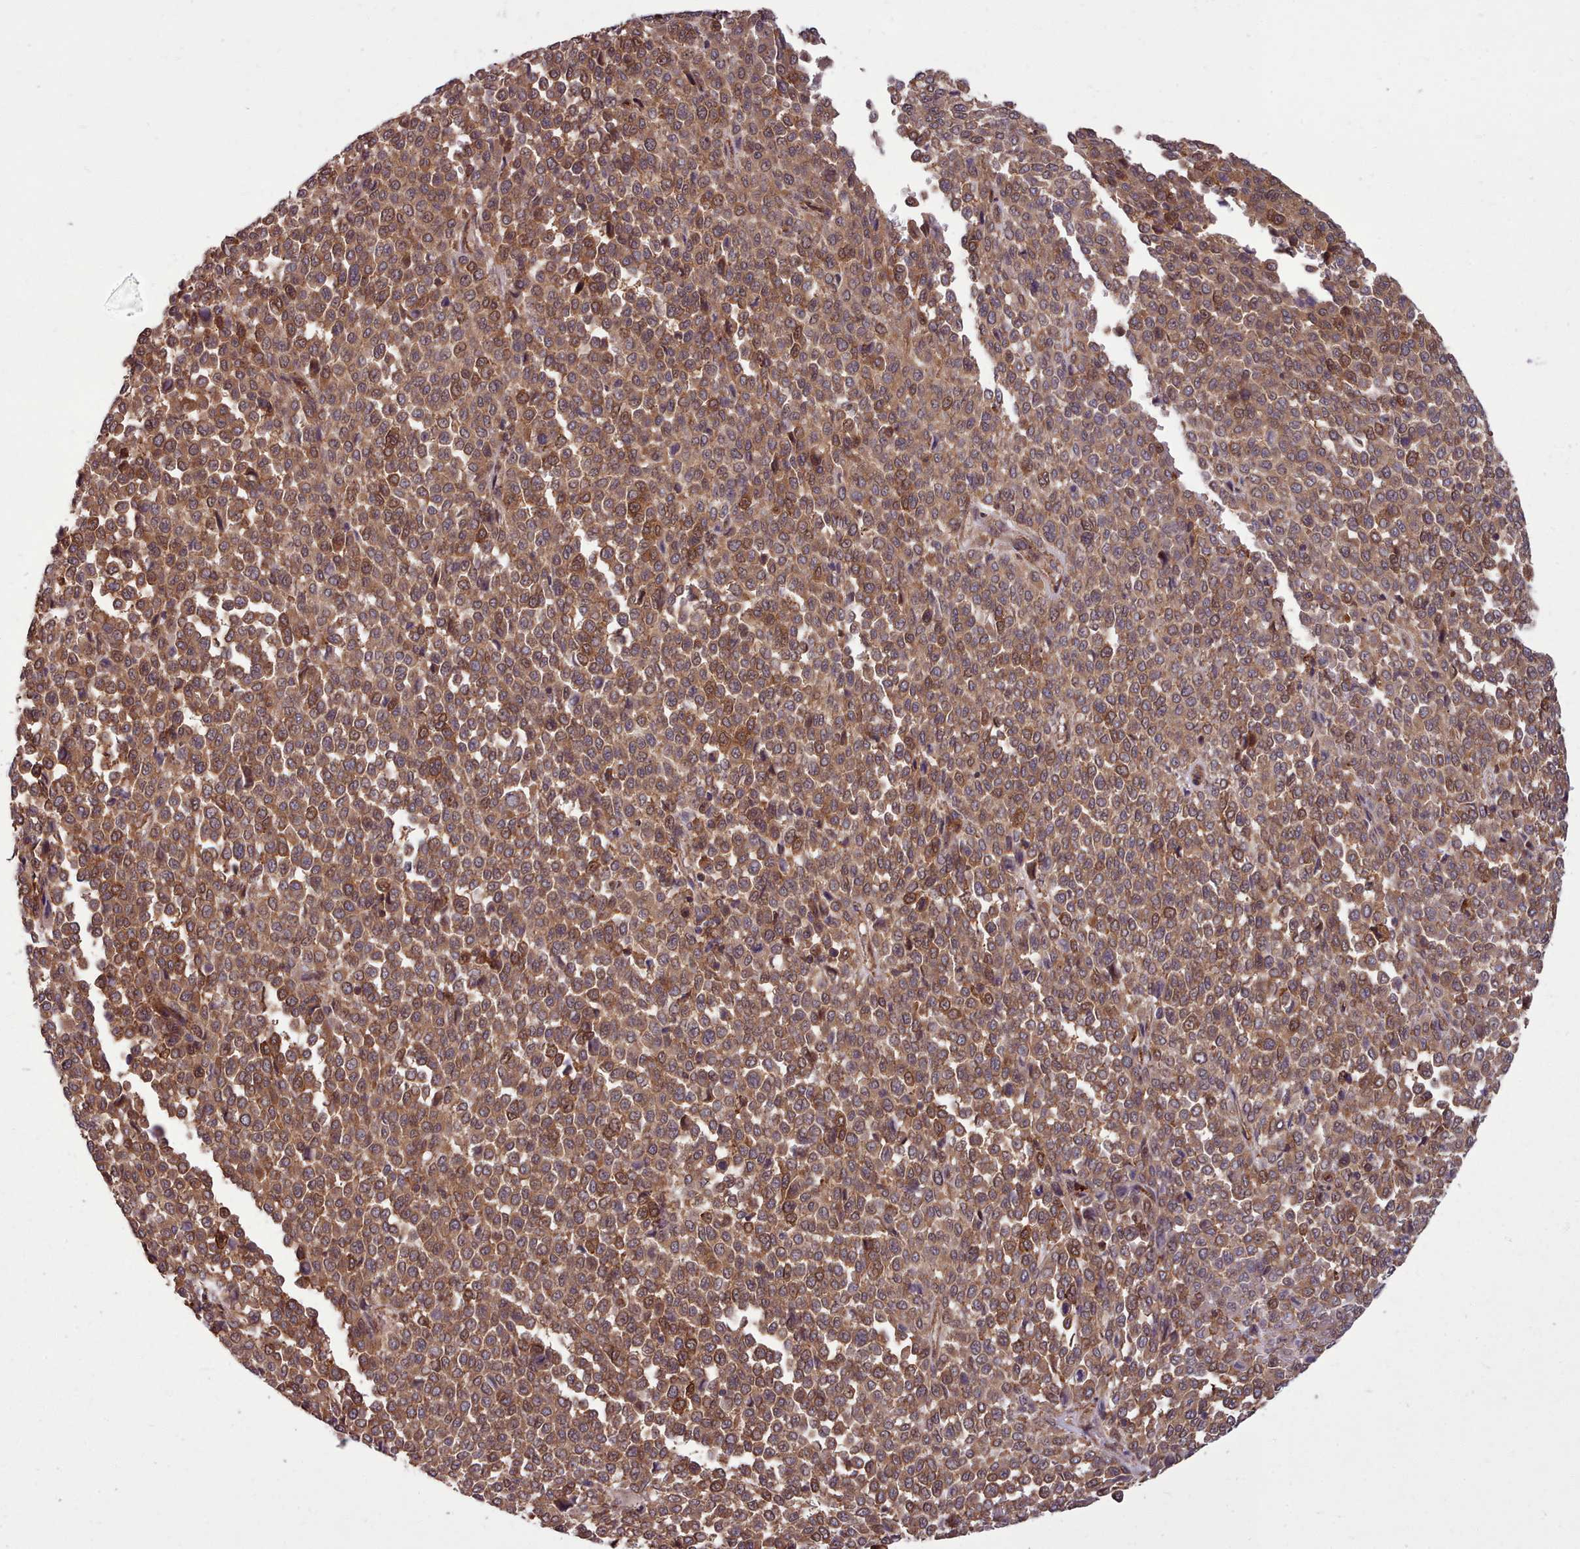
{"staining": {"intensity": "moderate", "quantity": ">75%", "location": "cytoplasmic/membranous"}, "tissue": "melanoma", "cell_type": "Tumor cells", "image_type": "cancer", "snomed": [{"axis": "morphology", "description": "Malignant melanoma, Metastatic site"}, {"axis": "topography", "description": "Pancreas"}], "caption": "Melanoma stained with a brown dye displays moderate cytoplasmic/membranous positive staining in about >75% of tumor cells.", "gene": "STUB1", "patient": {"sex": "female", "age": 30}}